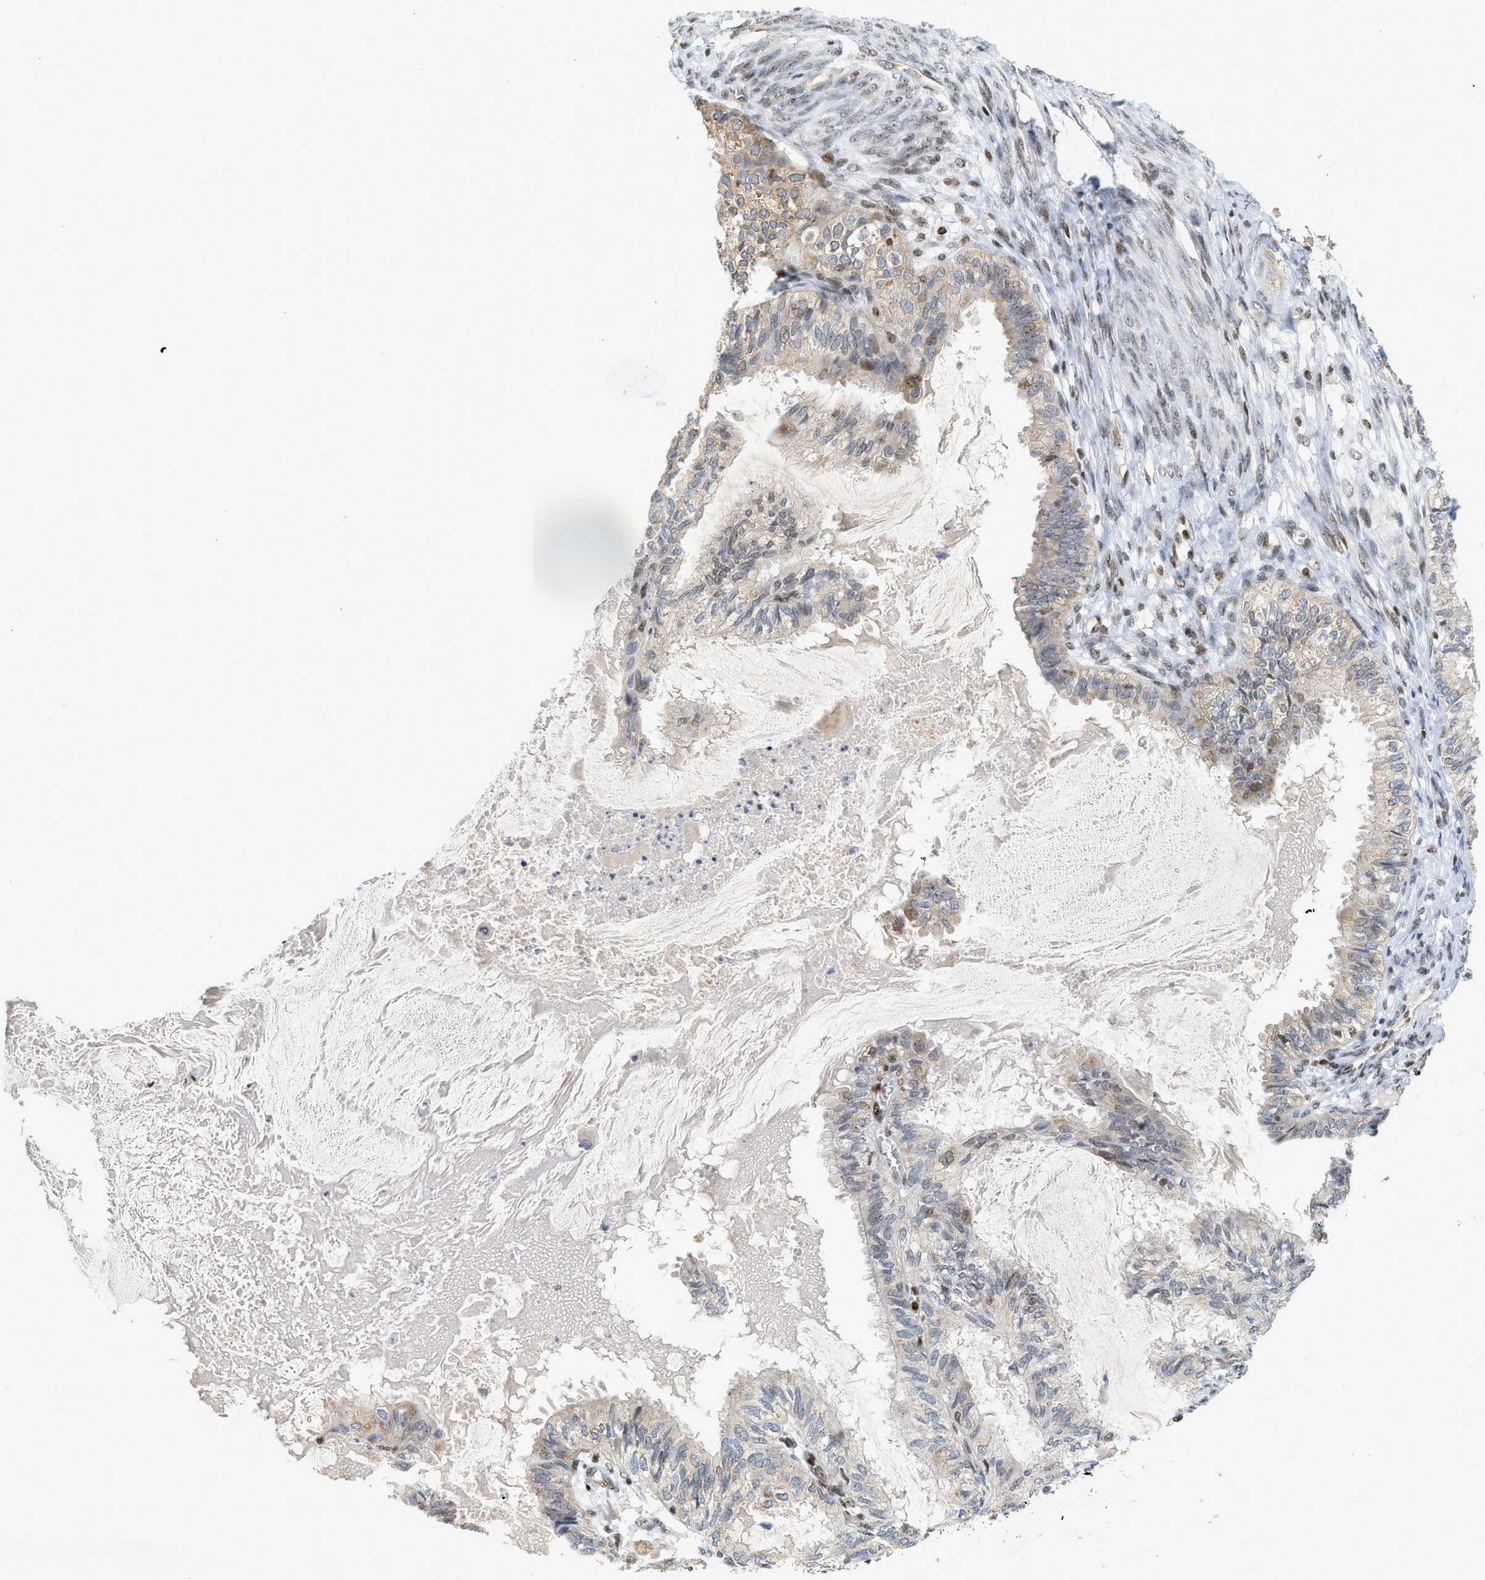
{"staining": {"intensity": "weak", "quantity": "<25%", "location": "cytoplasmic/membranous,nuclear"}, "tissue": "cervical cancer", "cell_type": "Tumor cells", "image_type": "cancer", "snomed": [{"axis": "morphology", "description": "Normal tissue, NOS"}, {"axis": "morphology", "description": "Adenocarcinoma, NOS"}, {"axis": "topography", "description": "Cervix"}, {"axis": "topography", "description": "Endometrium"}], "caption": "Immunohistochemistry (IHC) of human adenocarcinoma (cervical) exhibits no positivity in tumor cells.", "gene": "ZNF22", "patient": {"sex": "female", "age": 86}}